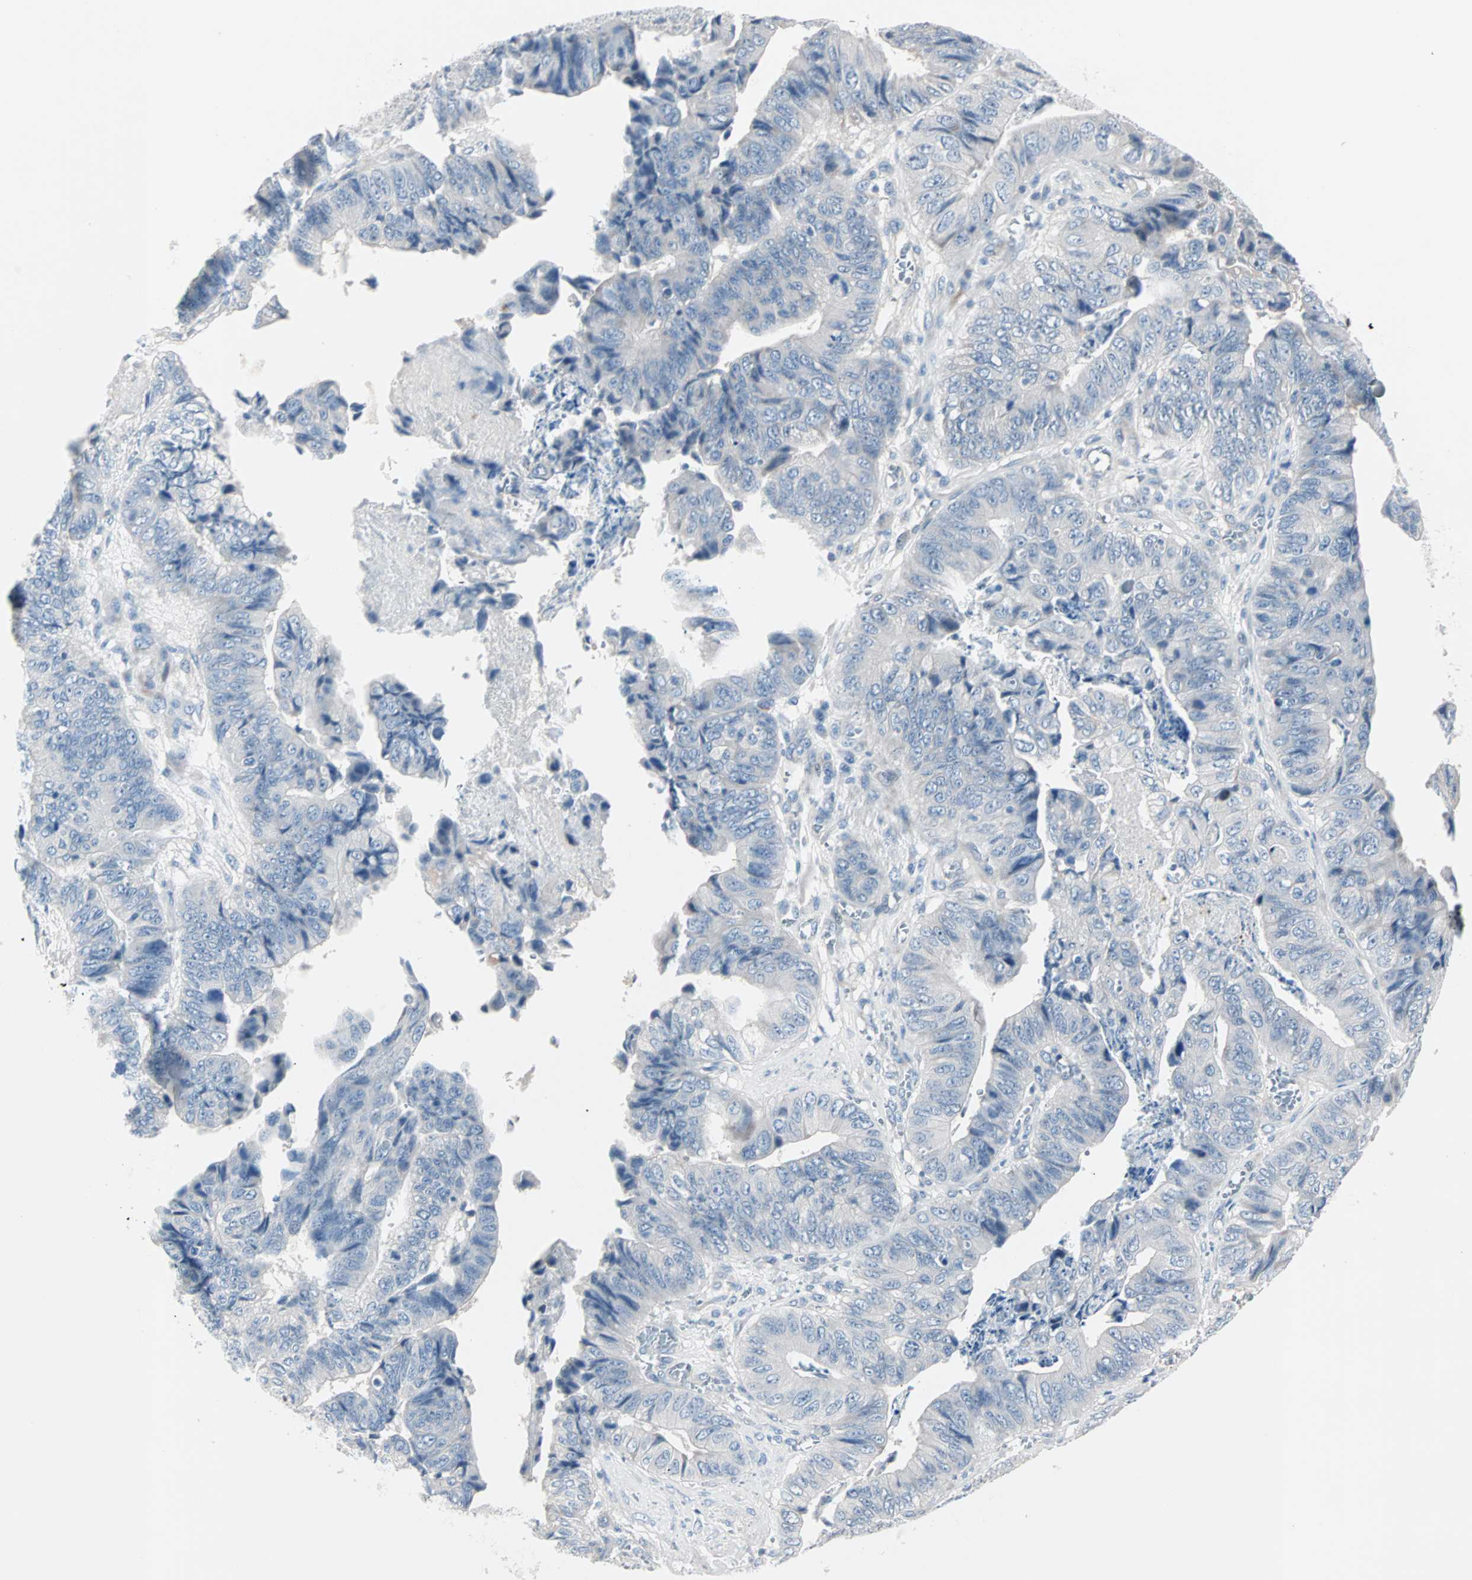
{"staining": {"intensity": "negative", "quantity": "none", "location": "none"}, "tissue": "stomach cancer", "cell_type": "Tumor cells", "image_type": "cancer", "snomed": [{"axis": "morphology", "description": "Adenocarcinoma, NOS"}, {"axis": "topography", "description": "Stomach, lower"}], "caption": "Tumor cells show no significant protein positivity in stomach adenocarcinoma. (DAB (3,3'-diaminobenzidine) IHC visualized using brightfield microscopy, high magnification).", "gene": "NEFH", "patient": {"sex": "male", "age": 77}}